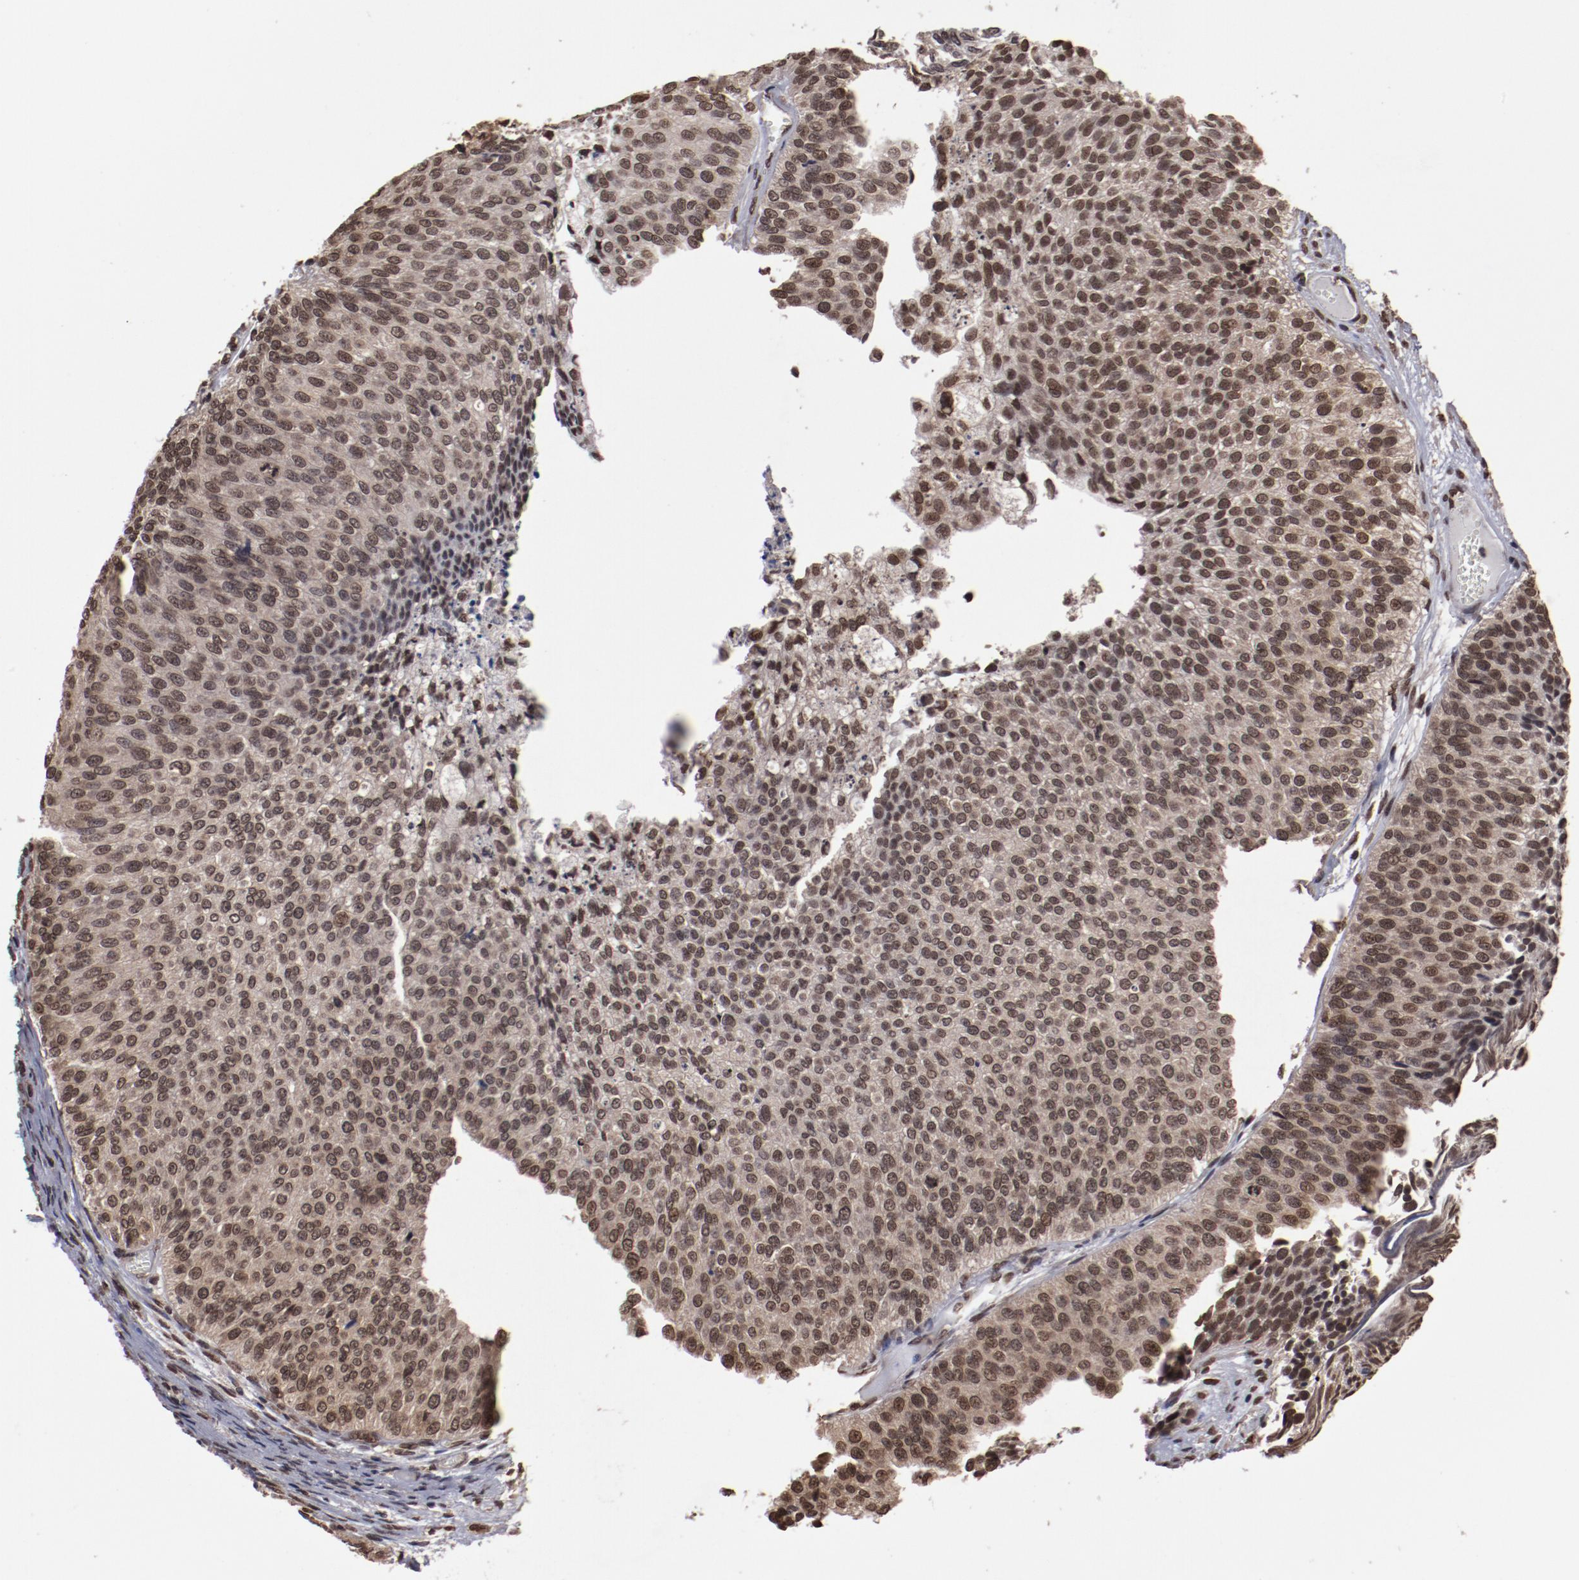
{"staining": {"intensity": "moderate", "quantity": ">75%", "location": "cytoplasmic/membranous,nuclear"}, "tissue": "urothelial cancer", "cell_type": "Tumor cells", "image_type": "cancer", "snomed": [{"axis": "morphology", "description": "Urothelial carcinoma, Low grade"}, {"axis": "topography", "description": "Urinary bladder"}], "caption": "A brown stain highlights moderate cytoplasmic/membranous and nuclear expression of a protein in urothelial cancer tumor cells.", "gene": "AKT1", "patient": {"sex": "male", "age": 84}}